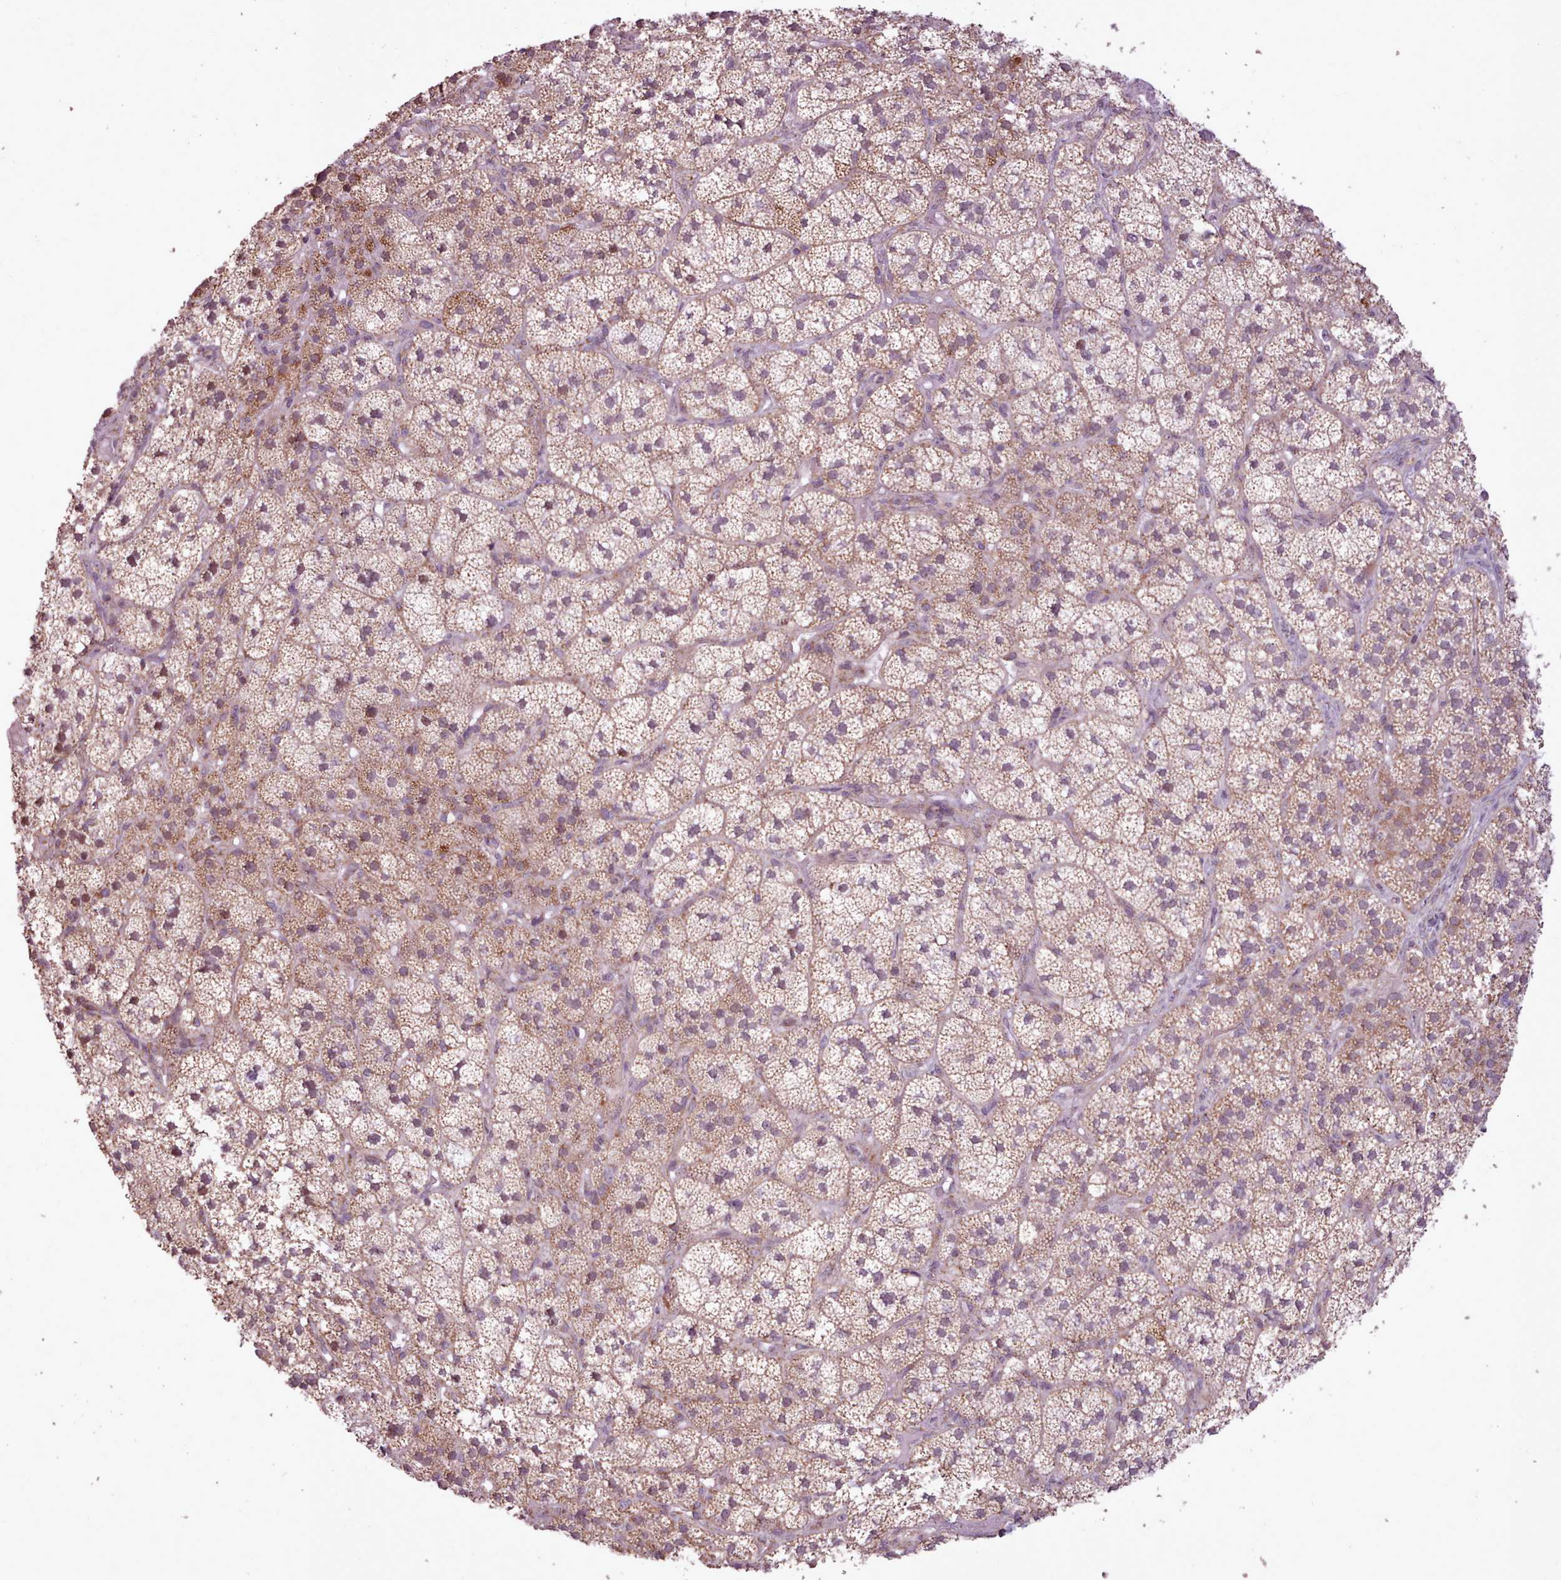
{"staining": {"intensity": "strong", "quantity": "25%-75%", "location": "cytoplasmic/membranous"}, "tissue": "adrenal gland", "cell_type": "Glandular cells", "image_type": "normal", "snomed": [{"axis": "morphology", "description": "Normal tissue, NOS"}, {"axis": "topography", "description": "Adrenal gland"}], "caption": "Protein staining of benign adrenal gland exhibits strong cytoplasmic/membranous positivity in about 25%-75% of glandular cells. (DAB IHC, brown staining for protein, blue staining for nuclei).", "gene": "LIN7C", "patient": {"sex": "female", "age": 58}}